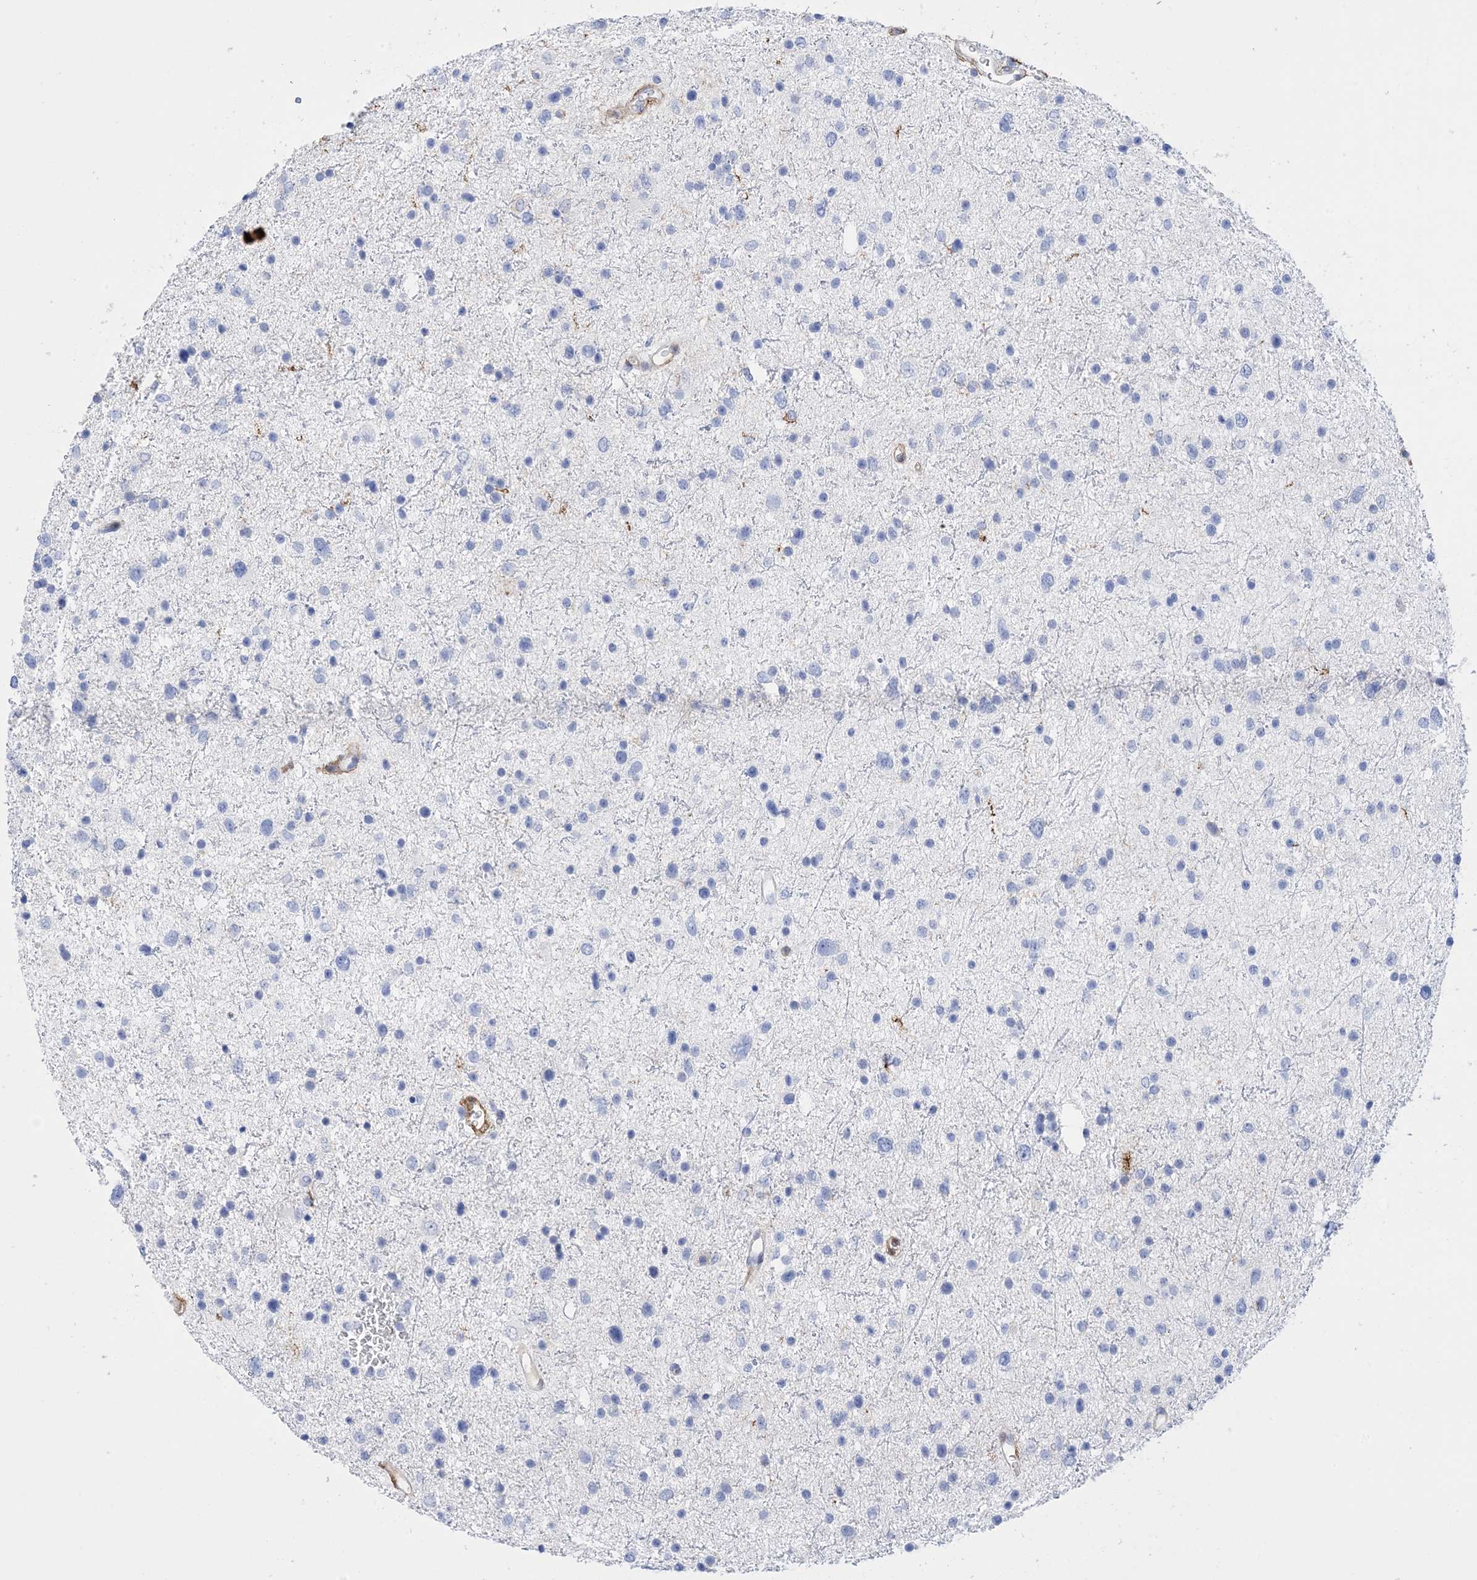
{"staining": {"intensity": "negative", "quantity": "none", "location": "none"}, "tissue": "glioma", "cell_type": "Tumor cells", "image_type": "cancer", "snomed": [{"axis": "morphology", "description": "Glioma, malignant, Low grade"}, {"axis": "topography", "description": "Brain"}], "caption": "DAB (3,3'-diaminobenzidine) immunohistochemical staining of glioma displays no significant expression in tumor cells. (DAB IHC, high magnification).", "gene": "ANXA1", "patient": {"sex": "female", "age": 37}}